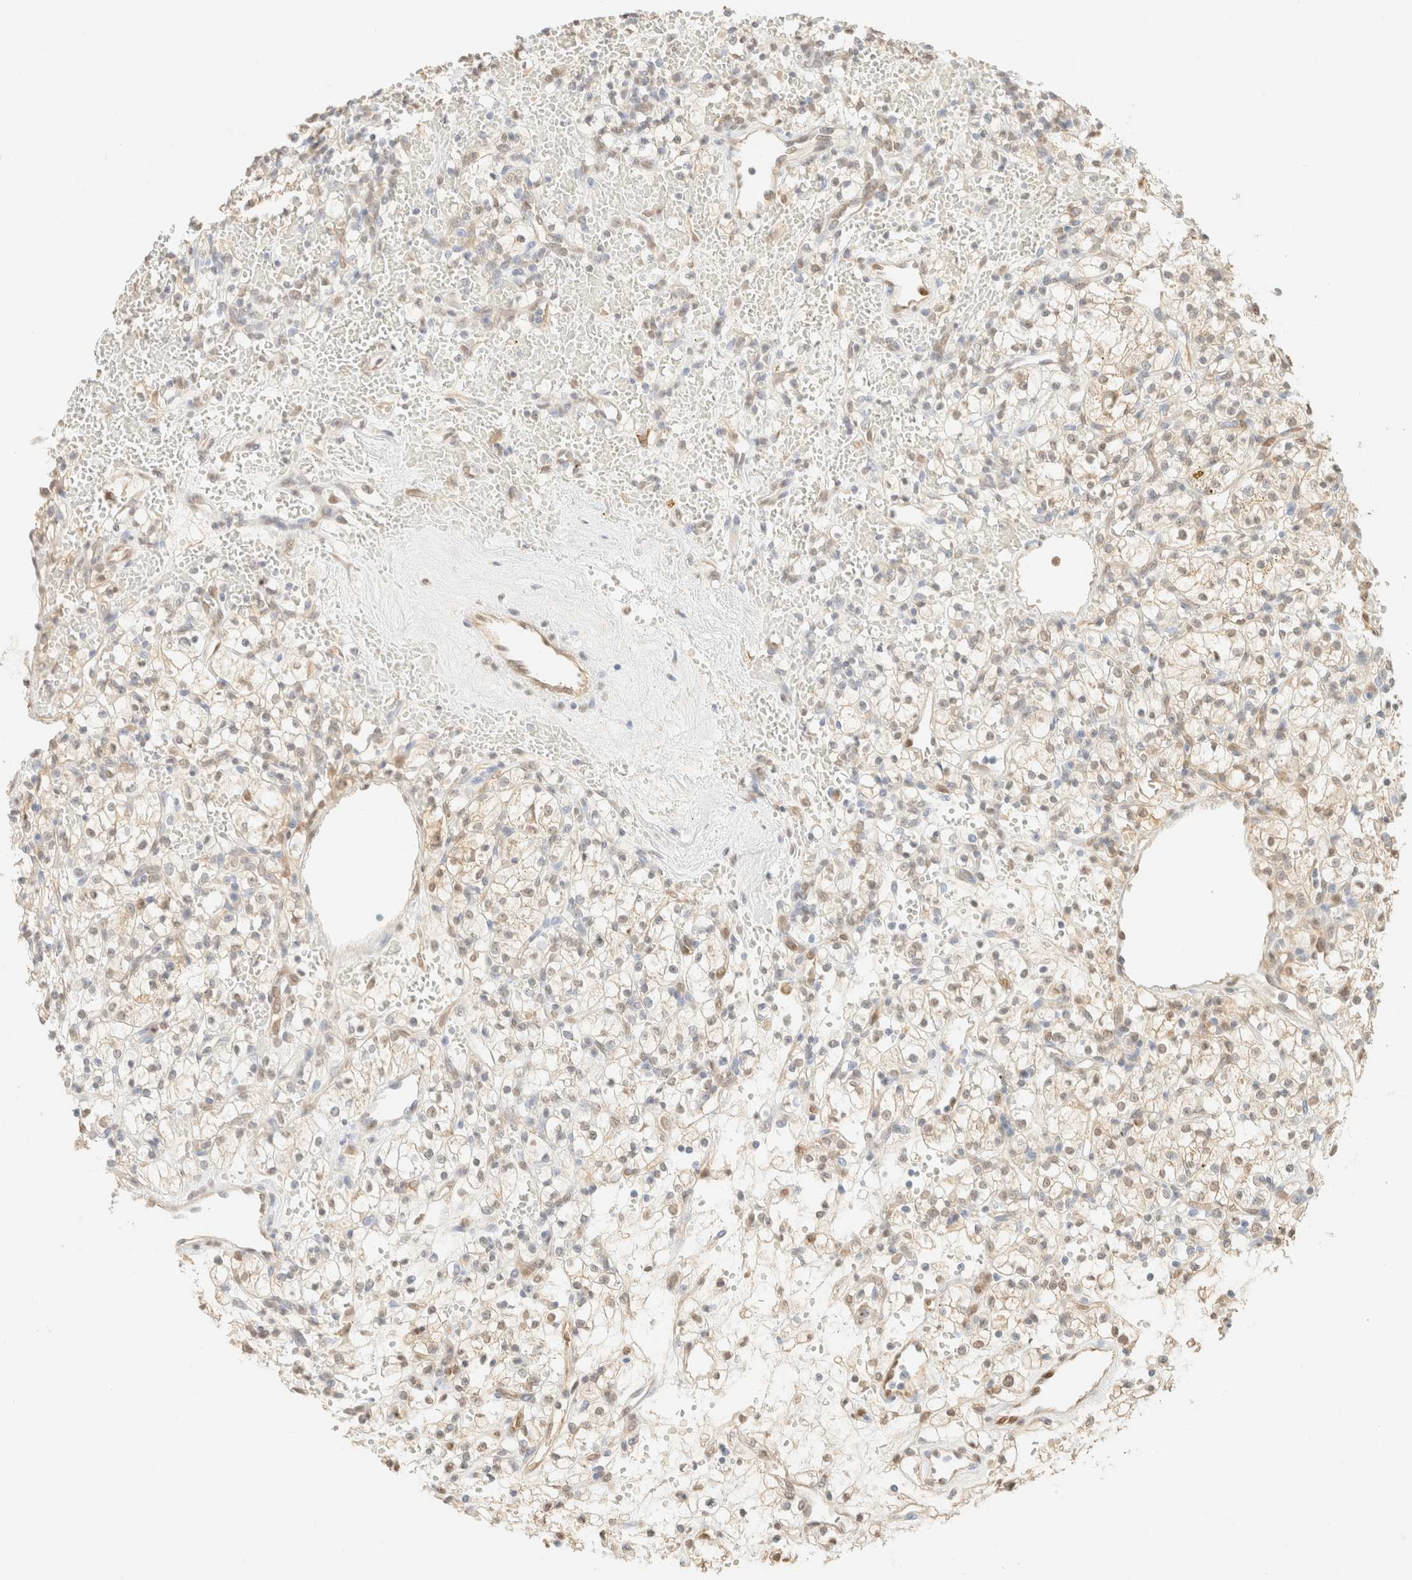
{"staining": {"intensity": "weak", "quantity": "25%-75%", "location": "nuclear"}, "tissue": "renal cancer", "cell_type": "Tumor cells", "image_type": "cancer", "snomed": [{"axis": "morphology", "description": "Adenocarcinoma, NOS"}, {"axis": "topography", "description": "Kidney"}], "caption": "IHC histopathology image of human adenocarcinoma (renal) stained for a protein (brown), which exhibits low levels of weak nuclear positivity in about 25%-75% of tumor cells.", "gene": "S100A13", "patient": {"sex": "female", "age": 60}}